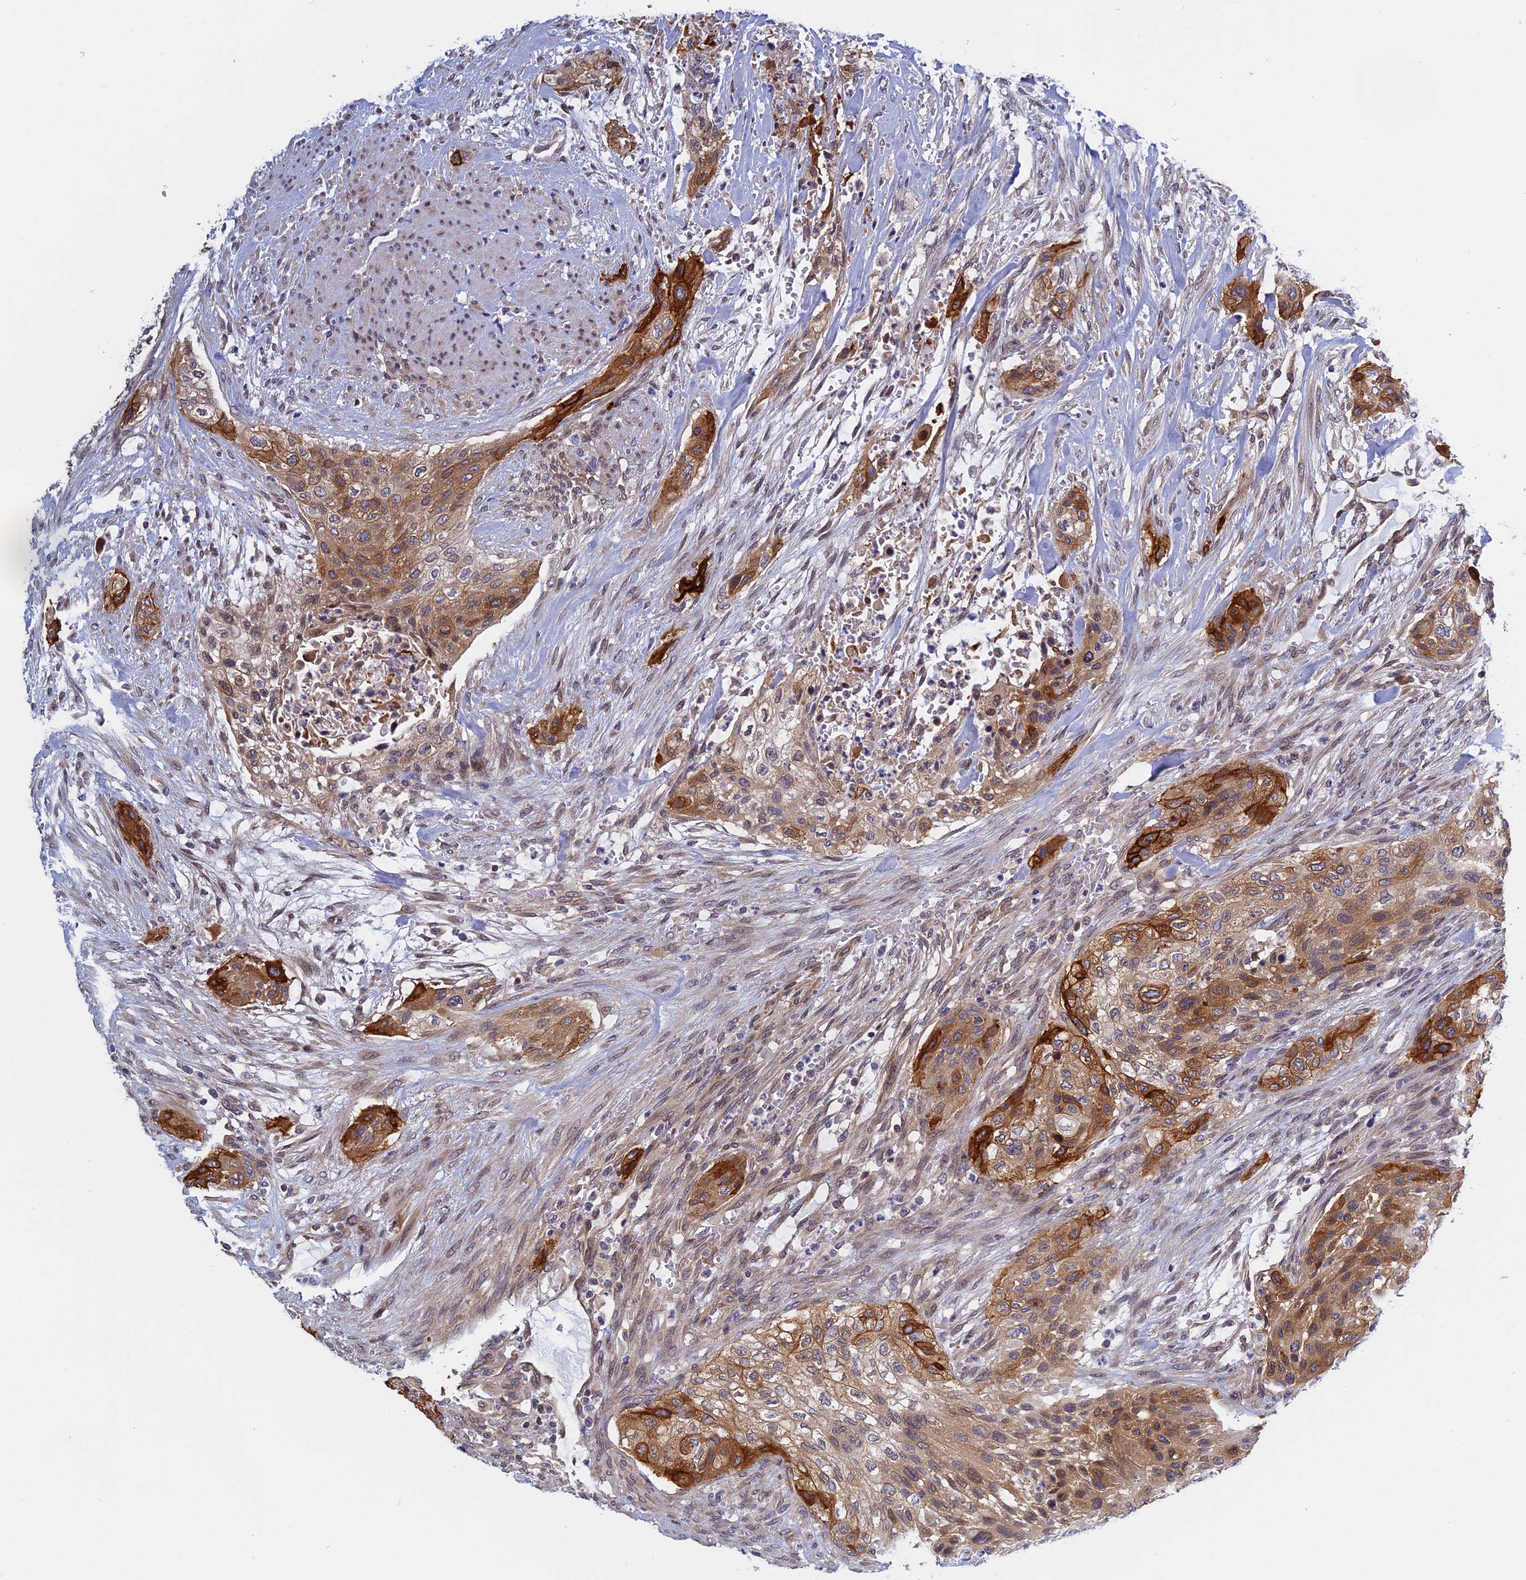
{"staining": {"intensity": "strong", "quantity": "25%-75%", "location": "cytoplasmic/membranous"}, "tissue": "urothelial cancer", "cell_type": "Tumor cells", "image_type": "cancer", "snomed": [{"axis": "morphology", "description": "Urothelial carcinoma, High grade"}, {"axis": "topography", "description": "Urinary bladder"}], "caption": "A high-resolution micrograph shows immunohistochemistry (IHC) staining of urothelial carcinoma (high-grade), which displays strong cytoplasmic/membranous staining in about 25%-75% of tumor cells.", "gene": "NAA10", "patient": {"sex": "male", "age": 35}}